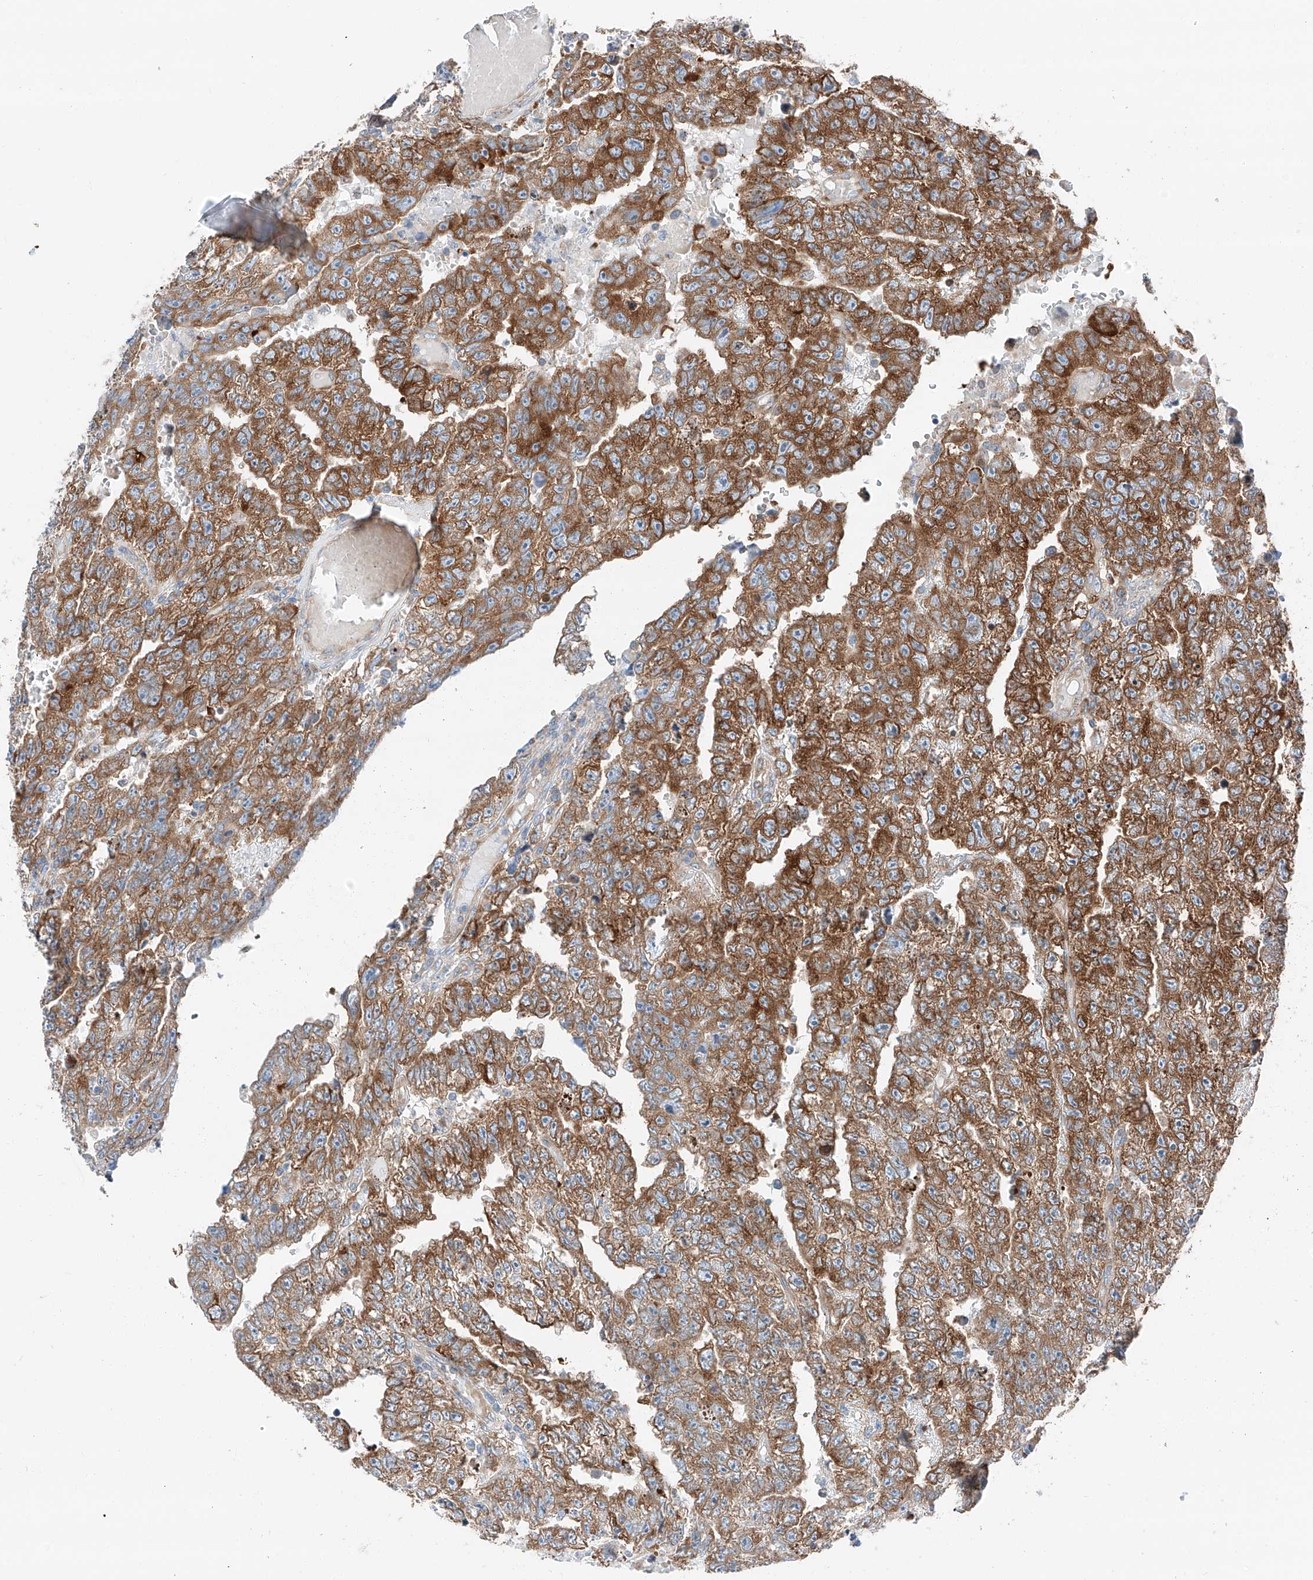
{"staining": {"intensity": "moderate", "quantity": ">75%", "location": "cytoplasmic/membranous"}, "tissue": "testis cancer", "cell_type": "Tumor cells", "image_type": "cancer", "snomed": [{"axis": "morphology", "description": "Carcinoma, Embryonal, NOS"}, {"axis": "topography", "description": "Testis"}], "caption": "This histopathology image displays testis cancer stained with IHC to label a protein in brown. The cytoplasmic/membranous of tumor cells show moderate positivity for the protein. Nuclei are counter-stained blue.", "gene": "ZC3H15", "patient": {"sex": "male", "age": 25}}